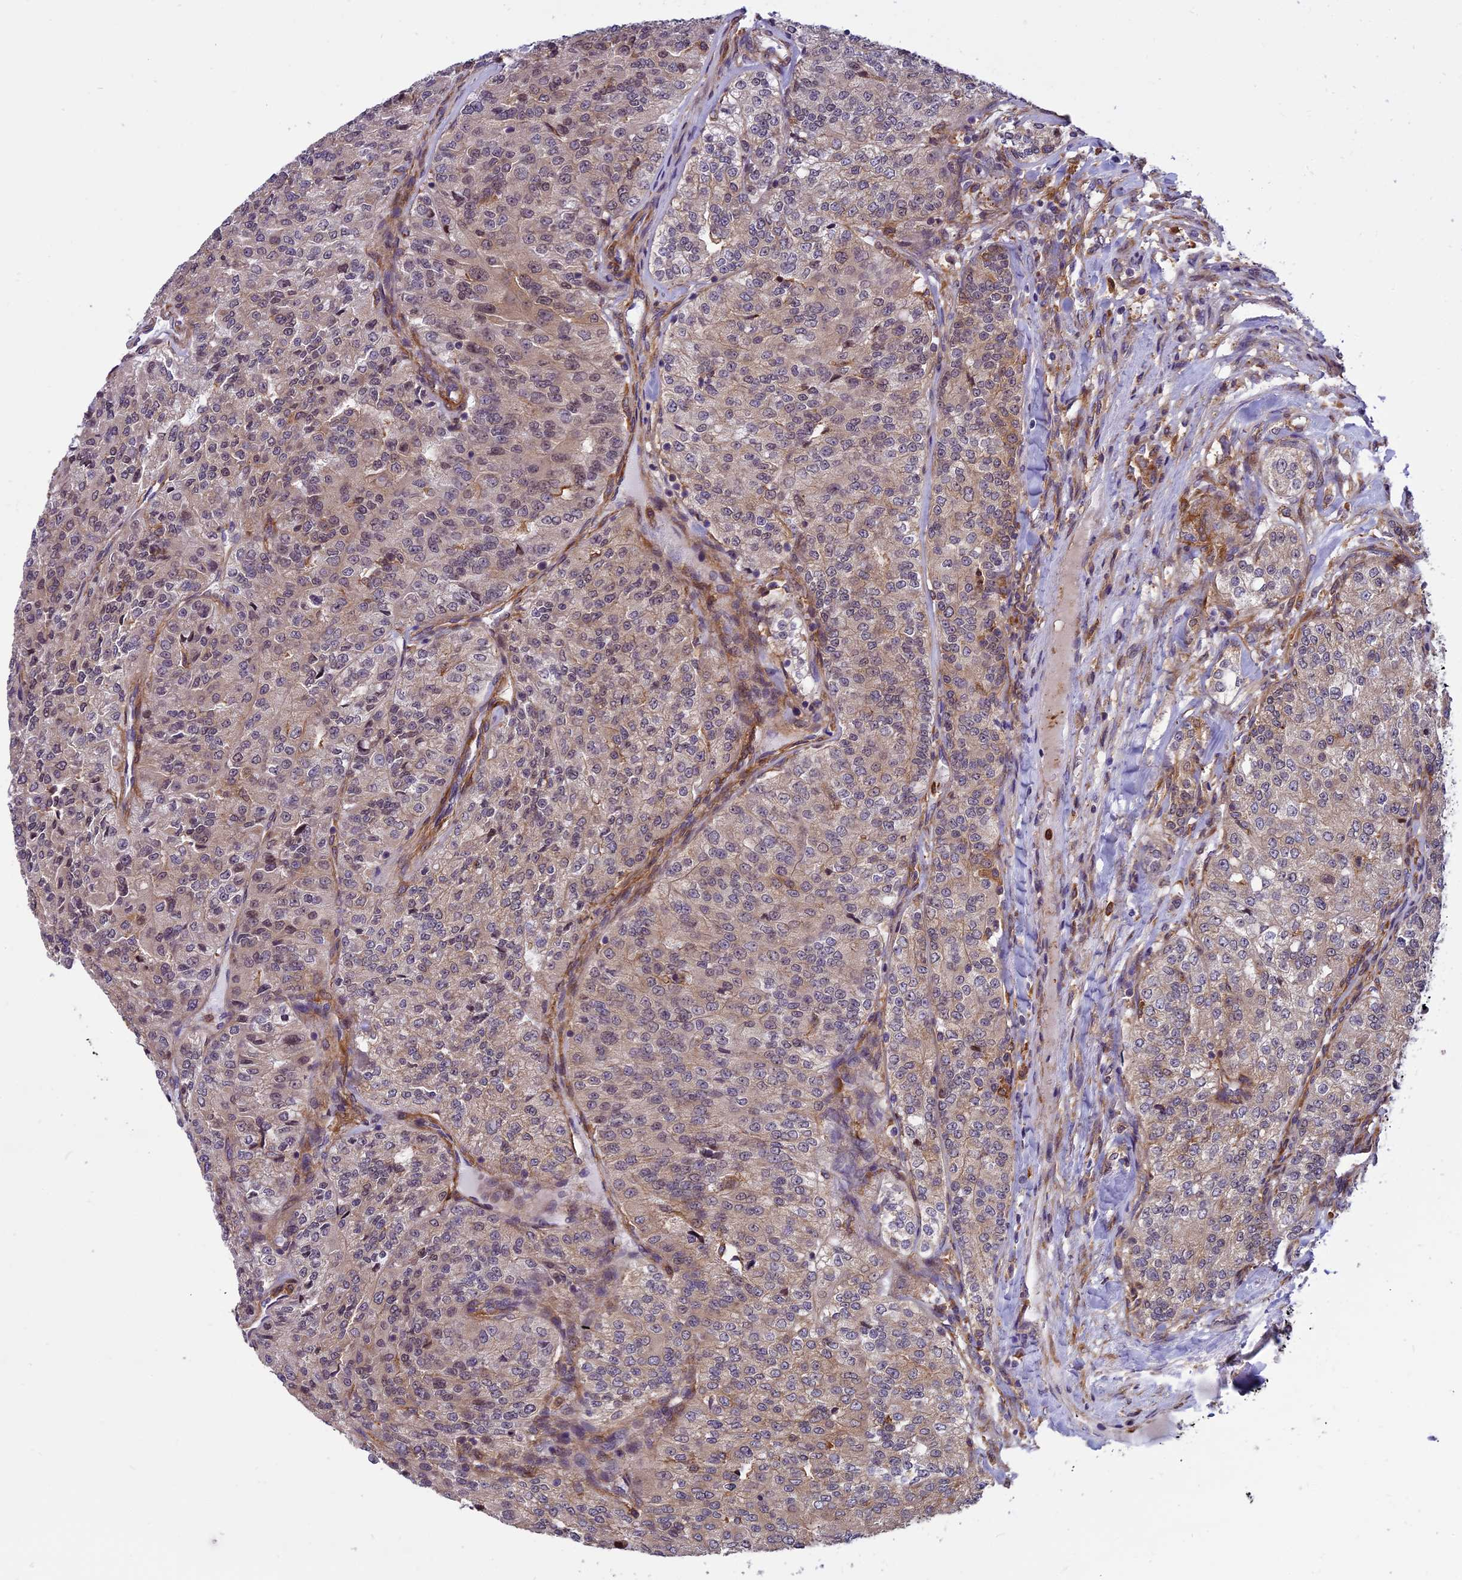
{"staining": {"intensity": "weak", "quantity": "25%-75%", "location": "cytoplasmic/membranous"}, "tissue": "renal cancer", "cell_type": "Tumor cells", "image_type": "cancer", "snomed": [{"axis": "morphology", "description": "Adenocarcinoma, NOS"}, {"axis": "topography", "description": "Kidney"}], "caption": "Tumor cells exhibit low levels of weak cytoplasmic/membranous staining in approximately 25%-75% of cells in human adenocarcinoma (renal). Using DAB (brown) and hematoxylin (blue) stains, captured at high magnification using brightfield microscopy.", "gene": "EHBP1L1", "patient": {"sex": "female", "age": 63}}